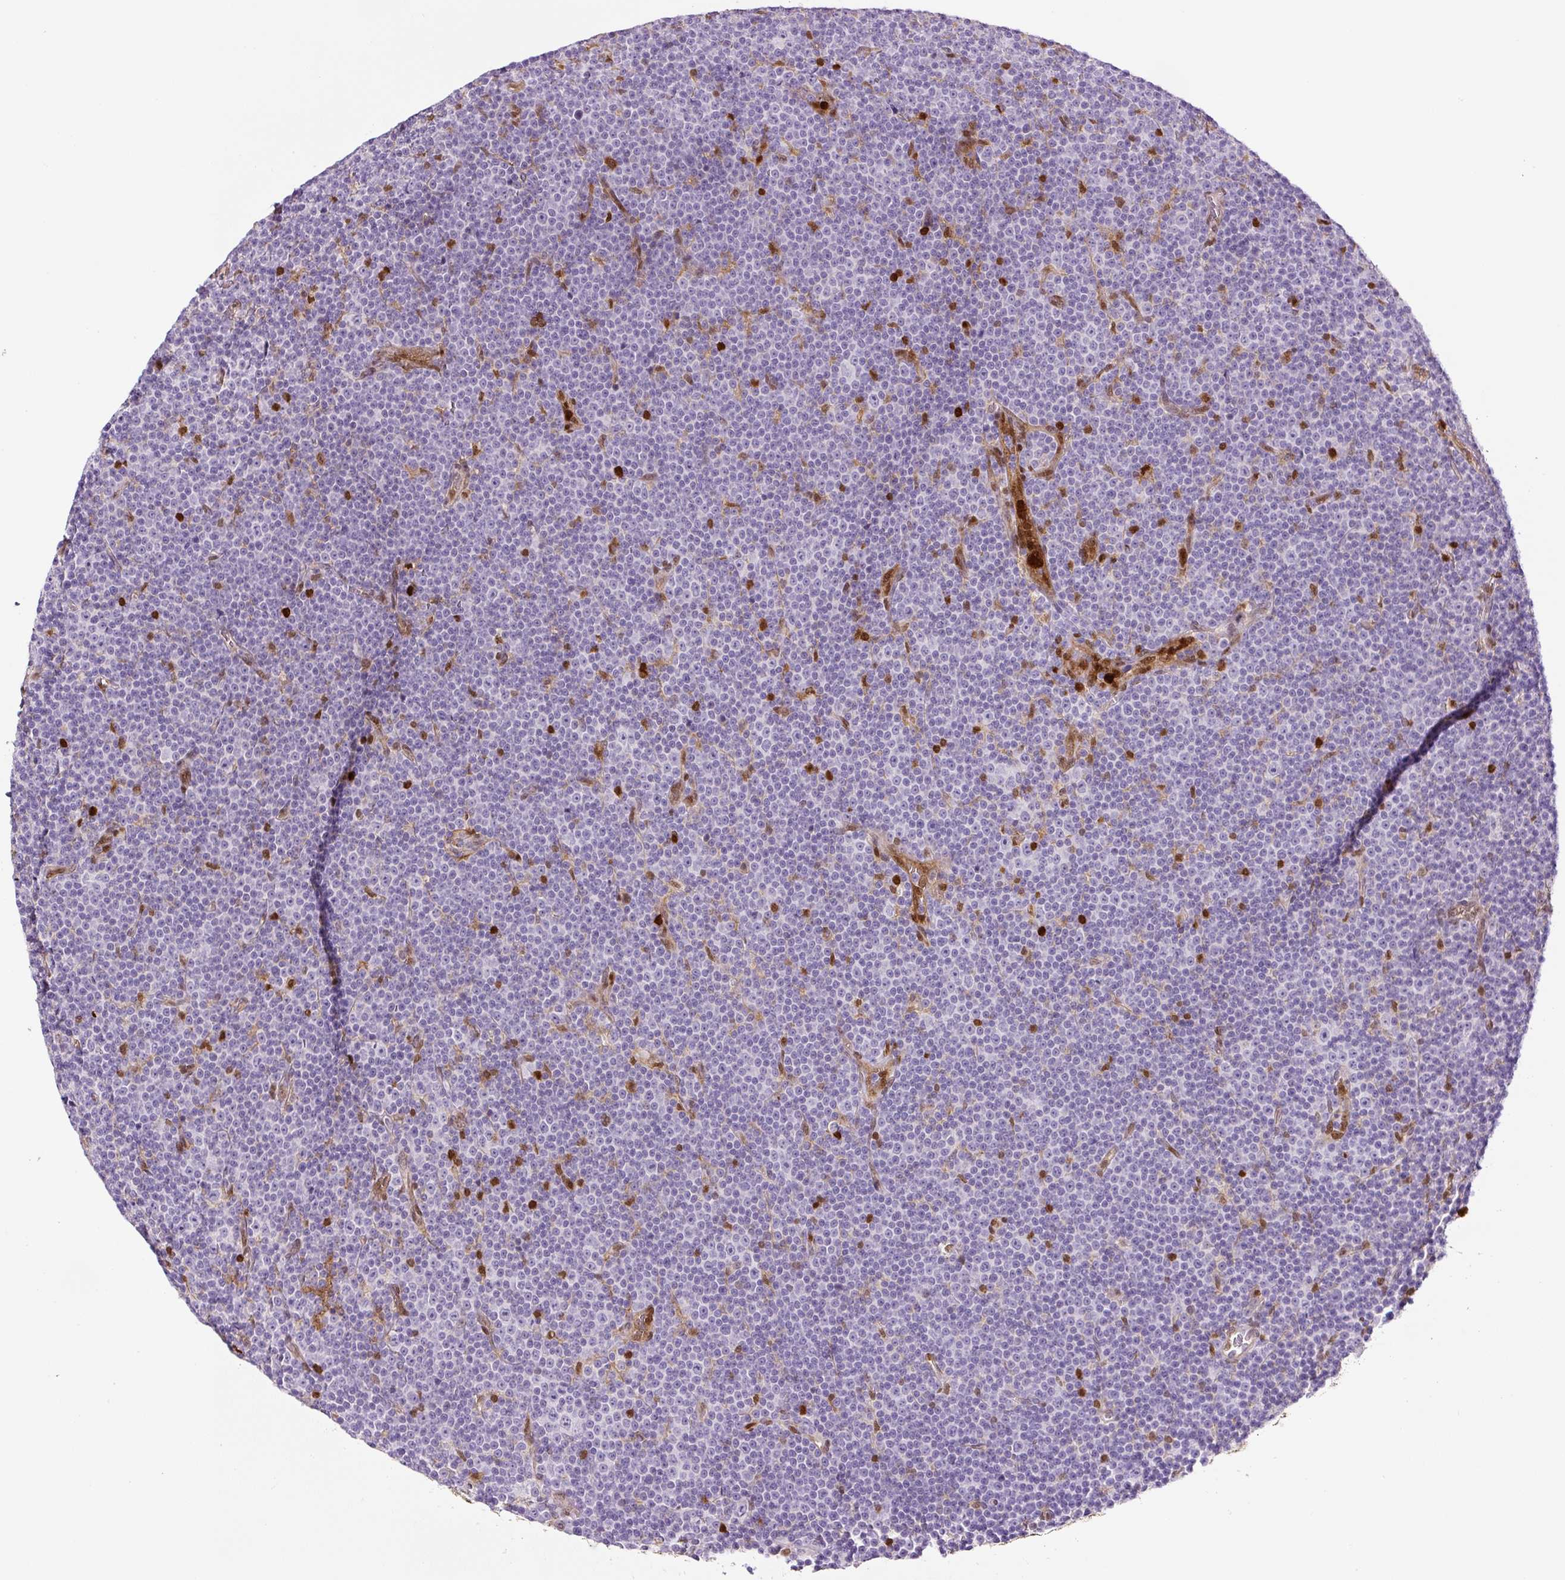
{"staining": {"intensity": "negative", "quantity": "none", "location": "none"}, "tissue": "lymphoma", "cell_type": "Tumor cells", "image_type": "cancer", "snomed": [{"axis": "morphology", "description": "Malignant lymphoma, non-Hodgkin's type, Low grade"}, {"axis": "topography", "description": "Lymph node"}], "caption": "Tumor cells are negative for brown protein staining in low-grade malignant lymphoma, non-Hodgkin's type.", "gene": "ANXA1", "patient": {"sex": "female", "age": 67}}